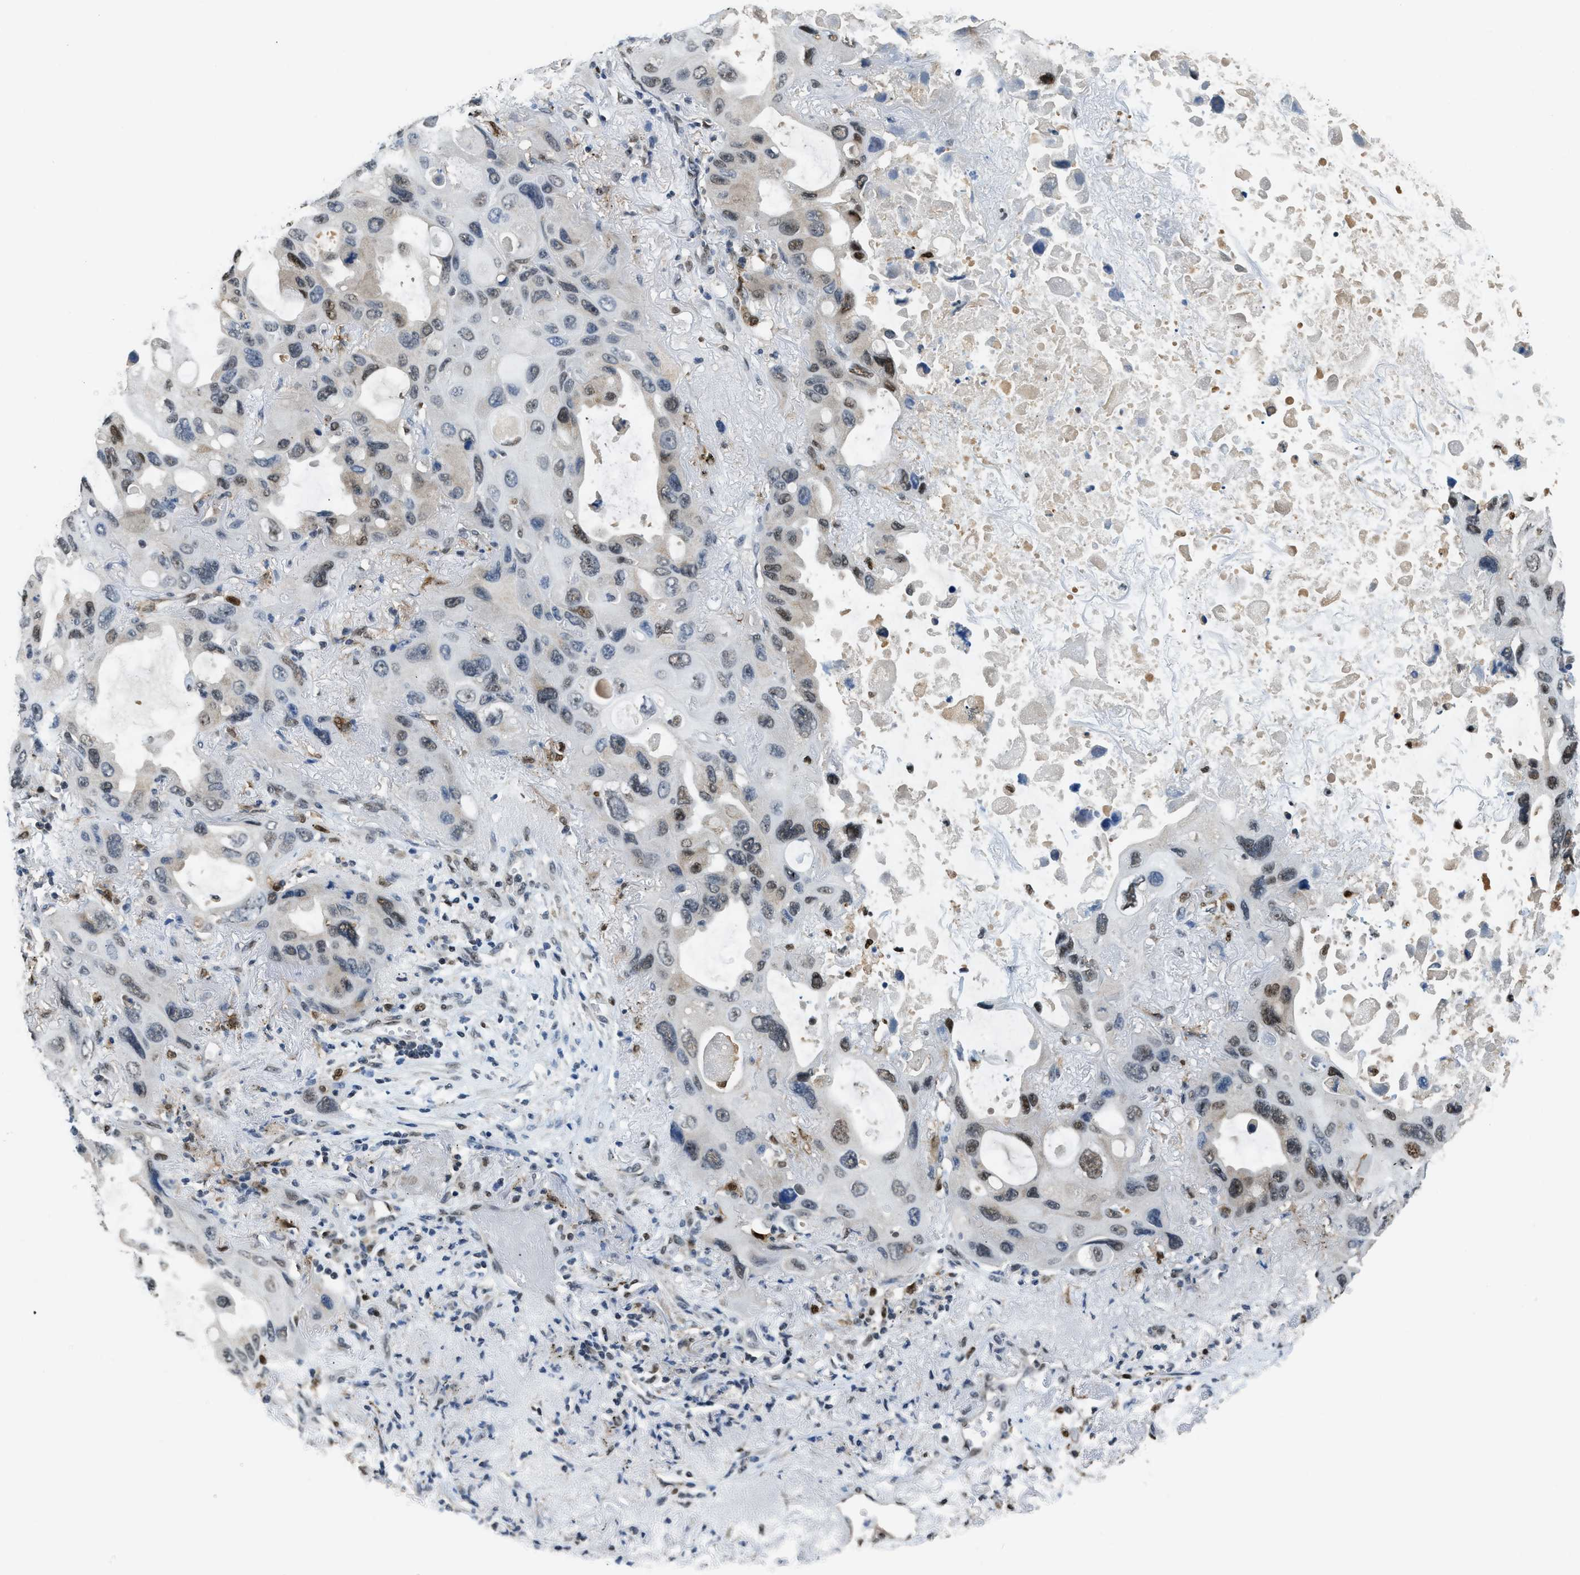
{"staining": {"intensity": "weak", "quantity": "<25%", "location": "nuclear"}, "tissue": "lung cancer", "cell_type": "Tumor cells", "image_type": "cancer", "snomed": [{"axis": "morphology", "description": "Squamous cell carcinoma, NOS"}, {"axis": "topography", "description": "Lung"}], "caption": "A high-resolution micrograph shows immunohistochemistry staining of lung squamous cell carcinoma, which reveals no significant positivity in tumor cells.", "gene": "ALX1", "patient": {"sex": "female", "age": 73}}